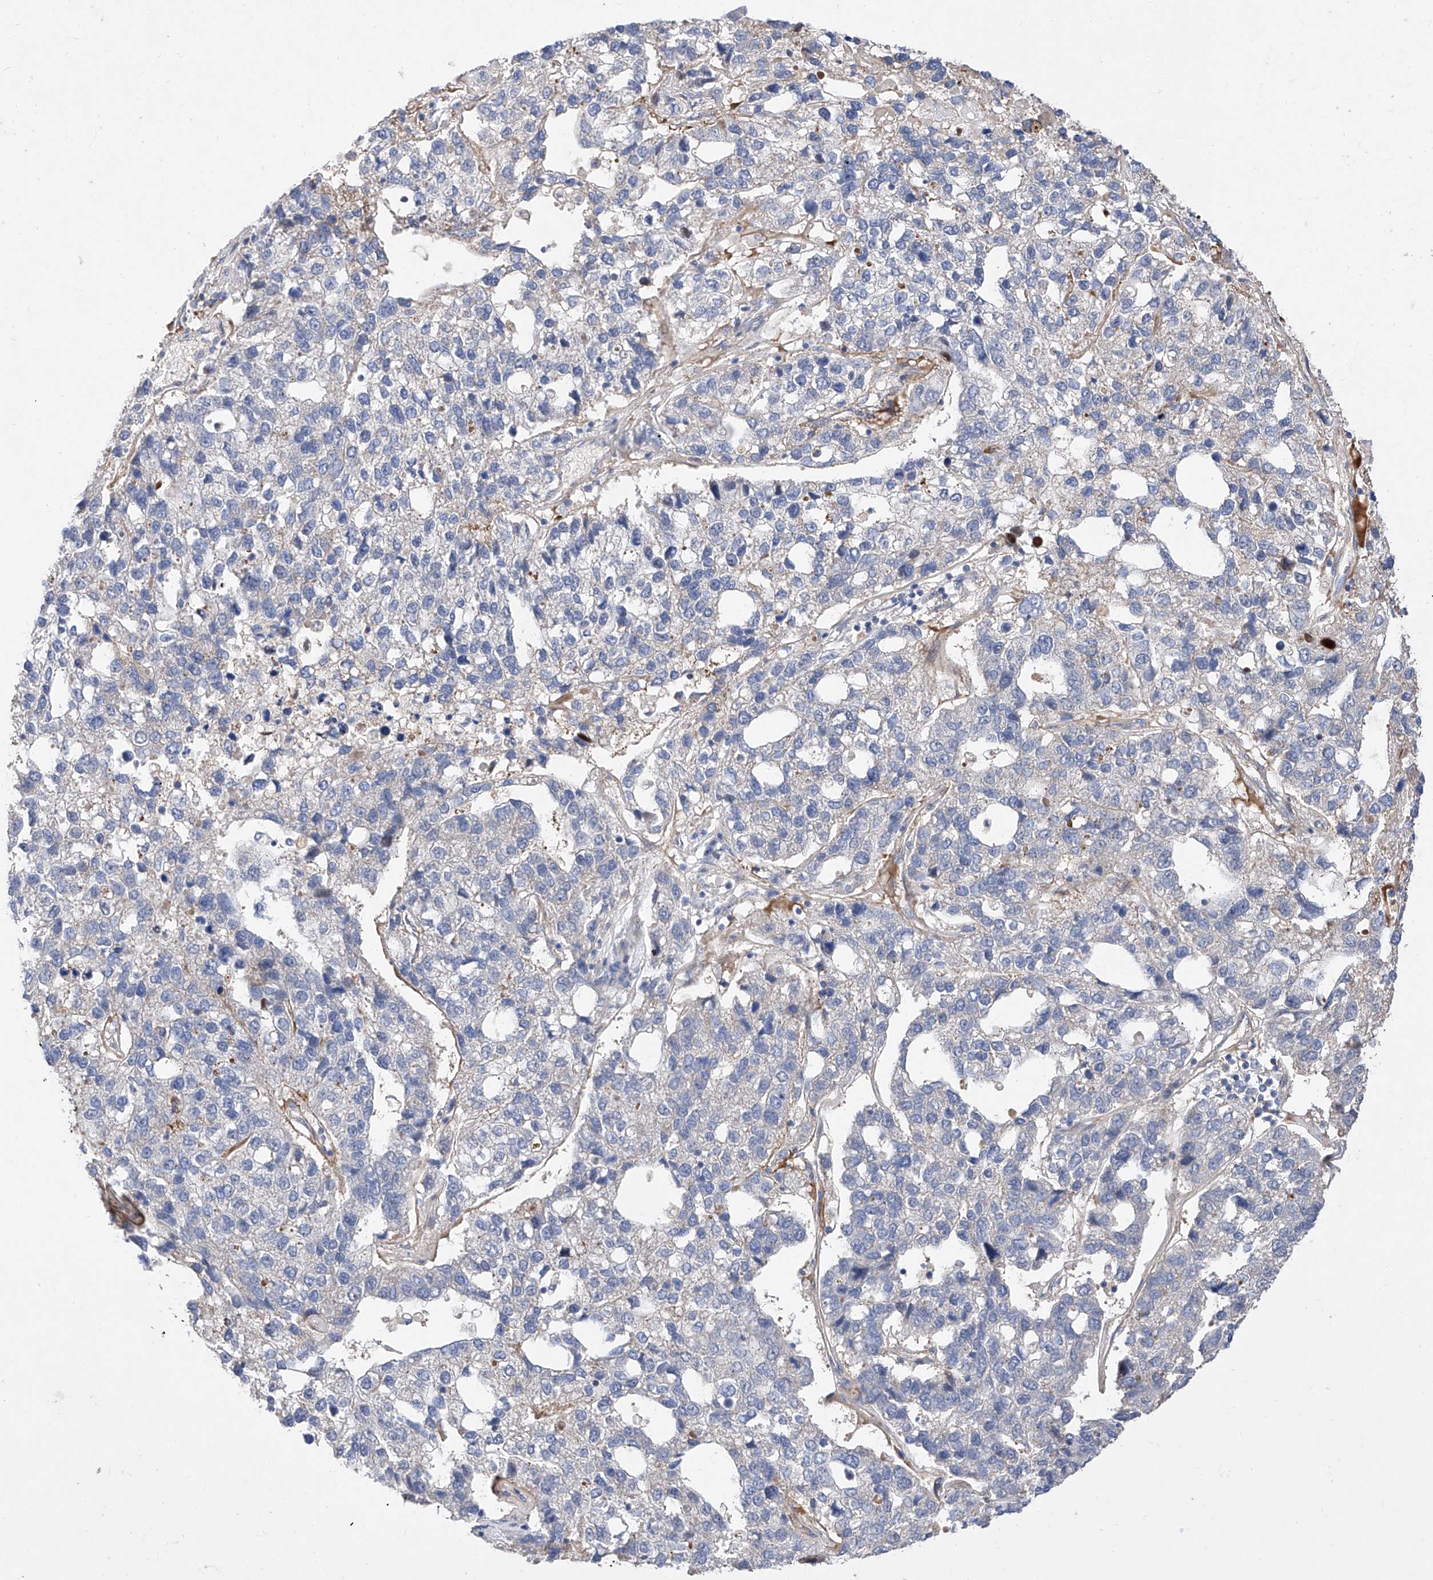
{"staining": {"intensity": "negative", "quantity": "none", "location": "none"}, "tissue": "pancreatic cancer", "cell_type": "Tumor cells", "image_type": "cancer", "snomed": [{"axis": "morphology", "description": "Adenocarcinoma, NOS"}, {"axis": "topography", "description": "Pancreas"}], "caption": "The image demonstrates no significant positivity in tumor cells of pancreatic cancer (adenocarcinoma).", "gene": "FUCA2", "patient": {"sex": "female", "age": 61}}